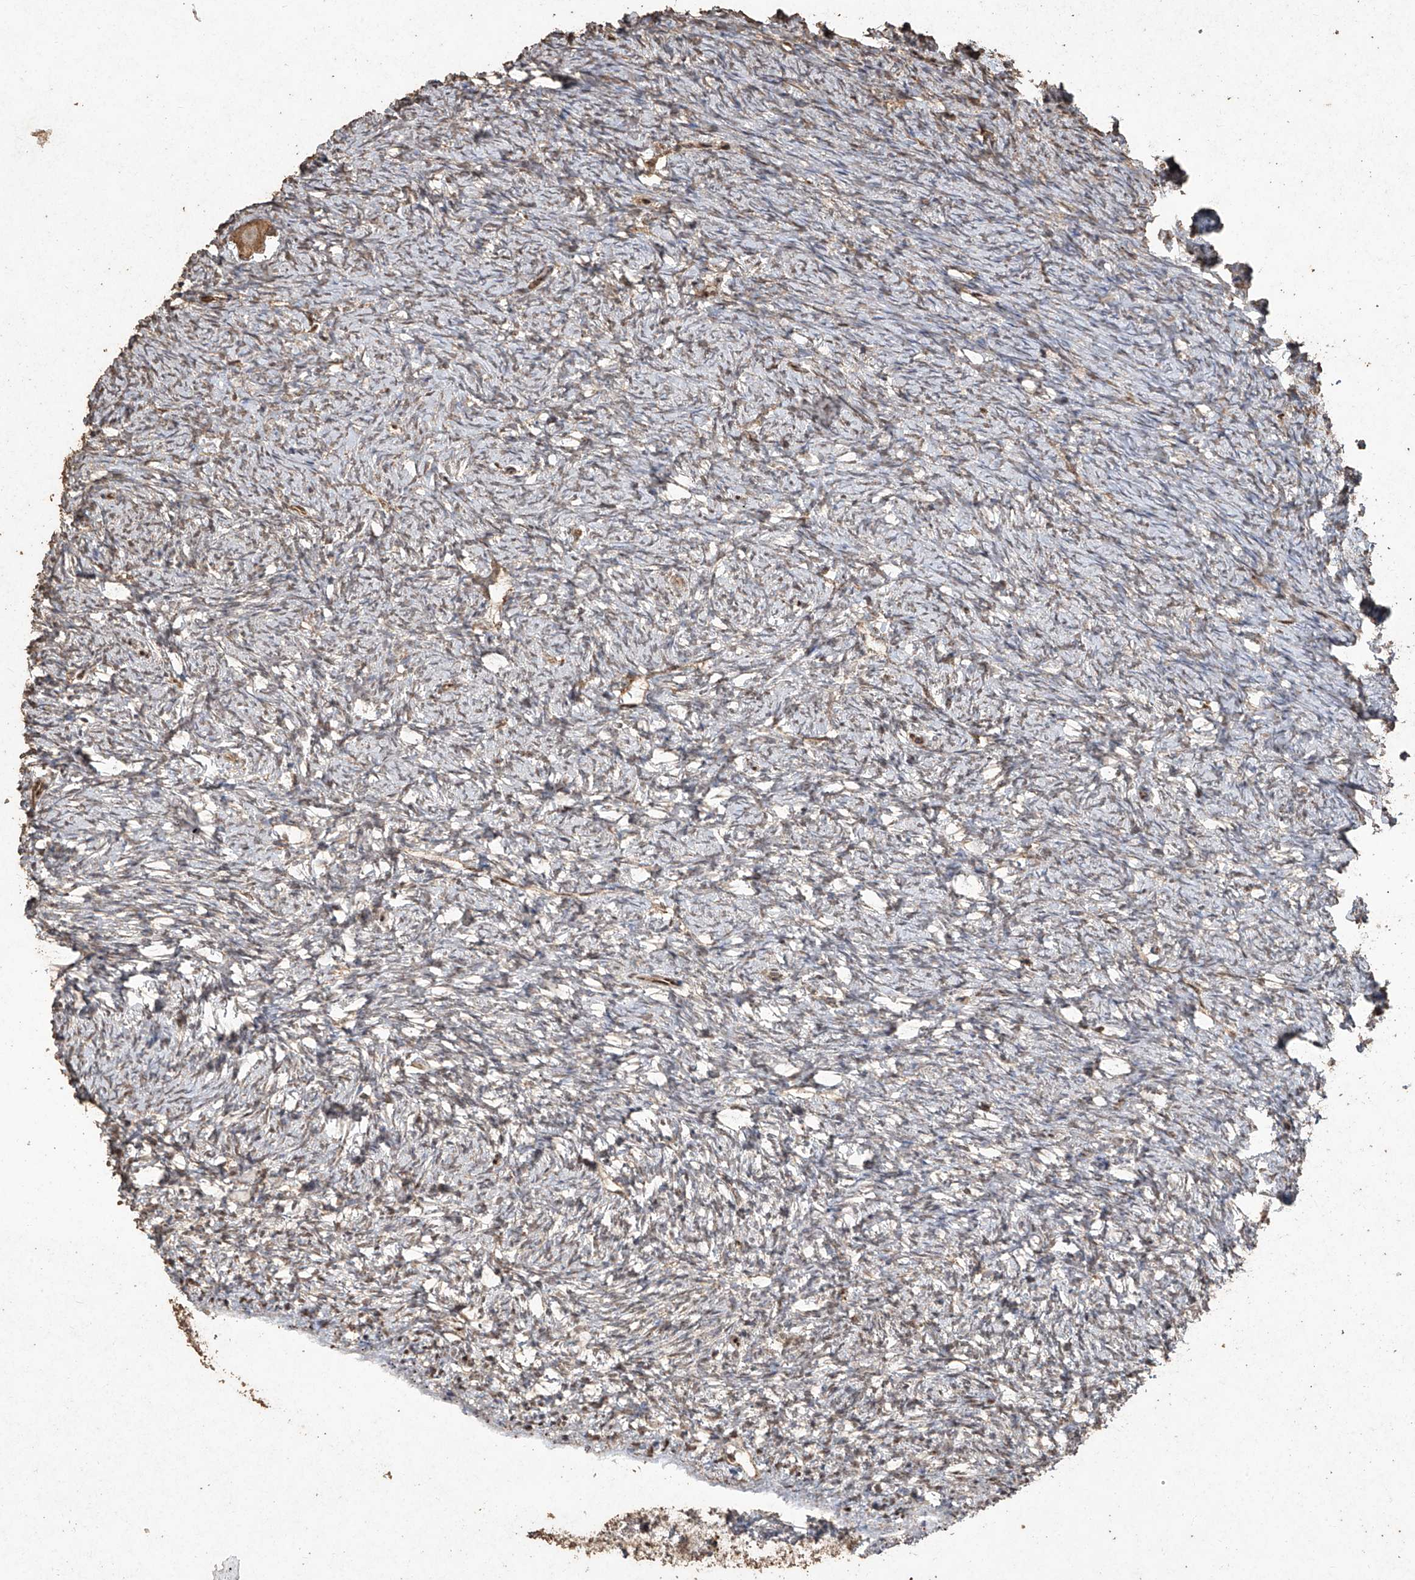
{"staining": {"intensity": "moderate", "quantity": ">75%", "location": "cytoplasmic/membranous"}, "tissue": "ovary", "cell_type": "Follicle cells", "image_type": "normal", "snomed": [{"axis": "morphology", "description": "Normal tissue, NOS"}, {"axis": "morphology", "description": "Cyst, NOS"}, {"axis": "topography", "description": "Ovary"}], "caption": "An immunohistochemistry (IHC) micrograph of normal tissue is shown. Protein staining in brown labels moderate cytoplasmic/membranous positivity in ovary within follicle cells. (DAB = brown stain, brightfield microscopy at high magnification).", "gene": "ERBB3", "patient": {"sex": "female", "age": 33}}